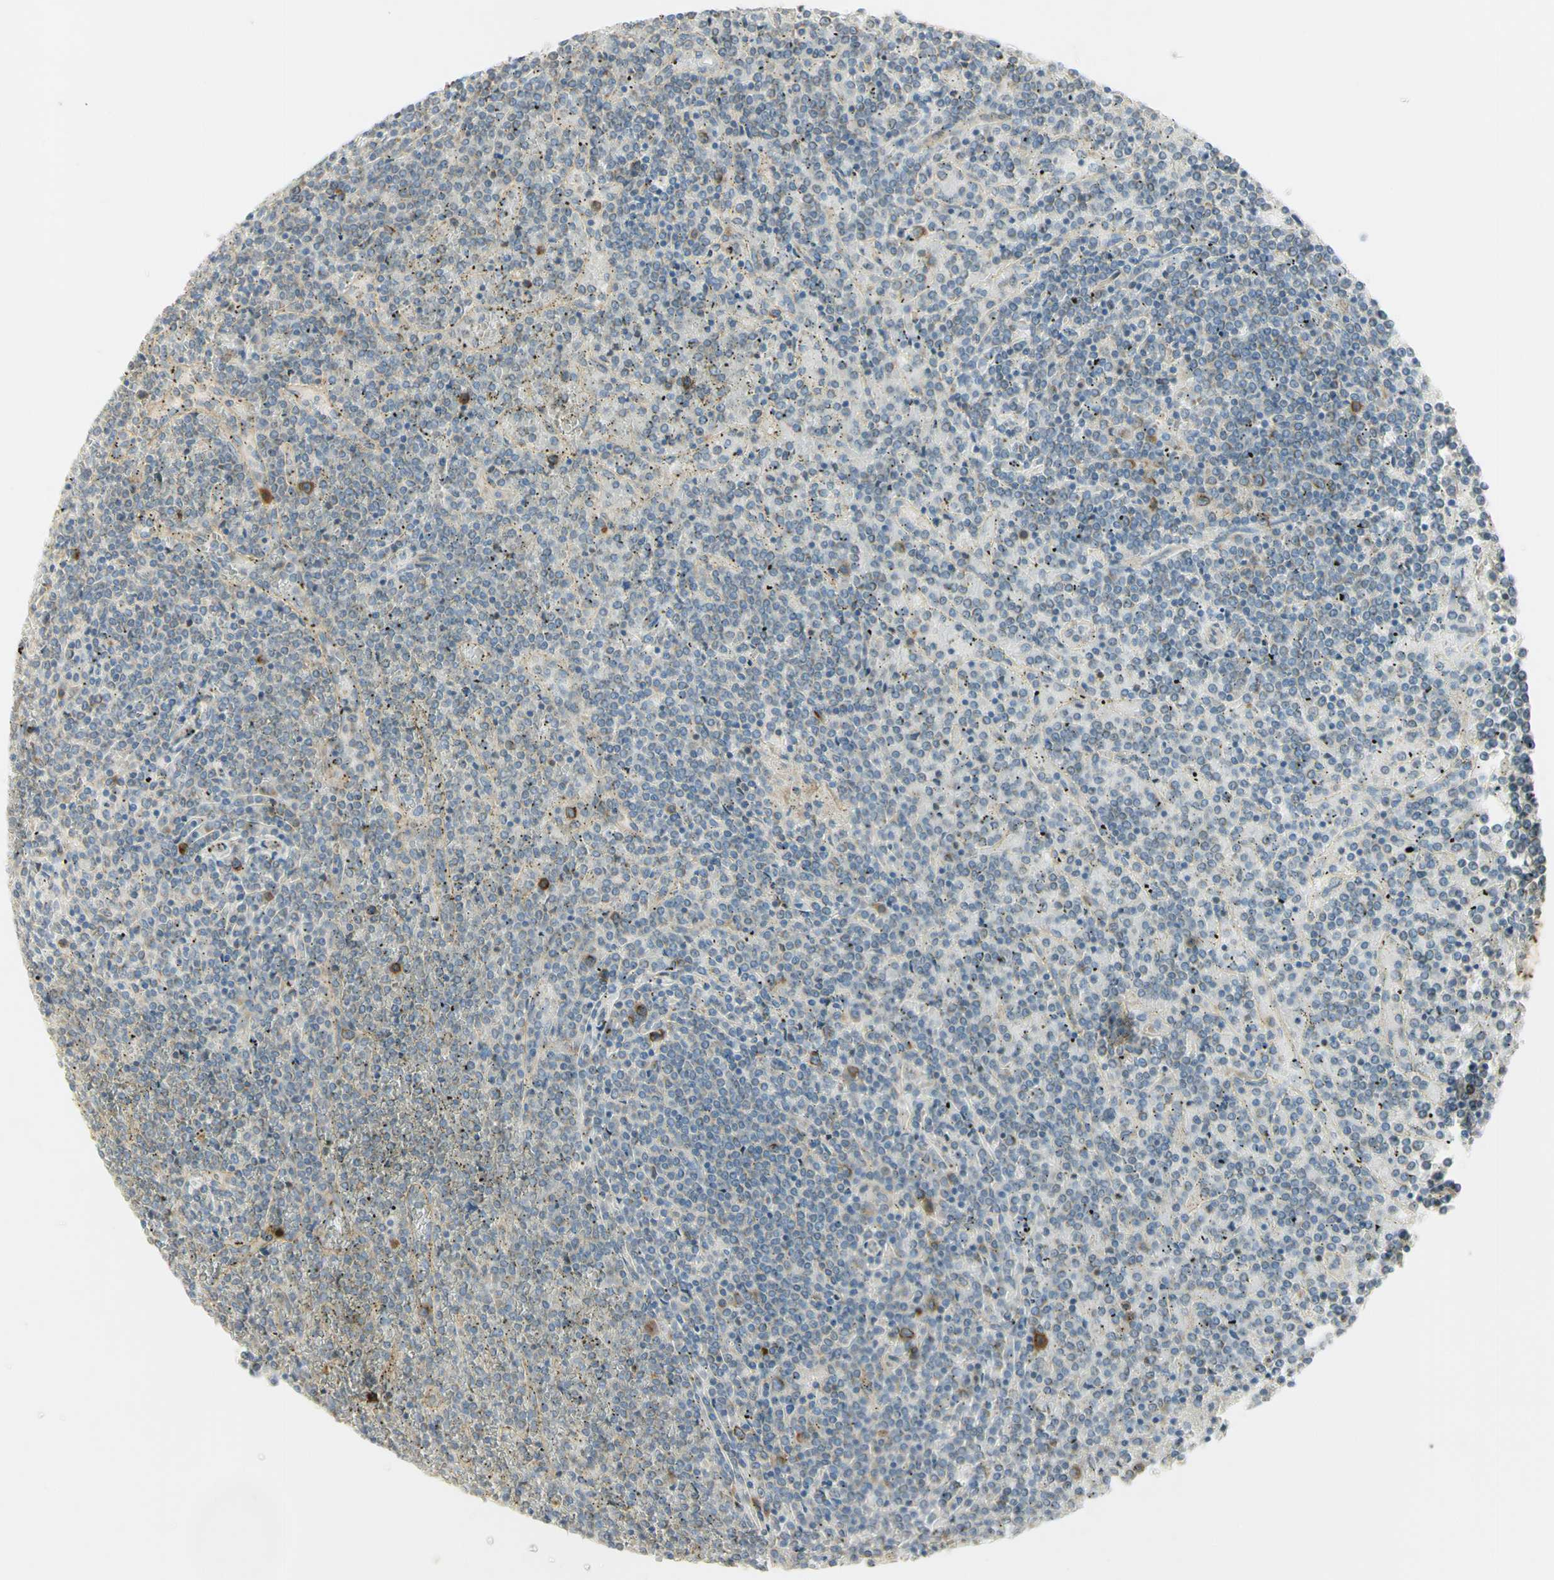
{"staining": {"intensity": "negative", "quantity": "none", "location": "none"}, "tissue": "lymphoma", "cell_type": "Tumor cells", "image_type": "cancer", "snomed": [{"axis": "morphology", "description": "Malignant lymphoma, non-Hodgkin's type, Low grade"}, {"axis": "topography", "description": "Spleen"}], "caption": "Protein analysis of lymphoma exhibits no significant positivity in tumor cells.", "gene": "KIF11", "patient": {"sex": "female", "age": 19}}